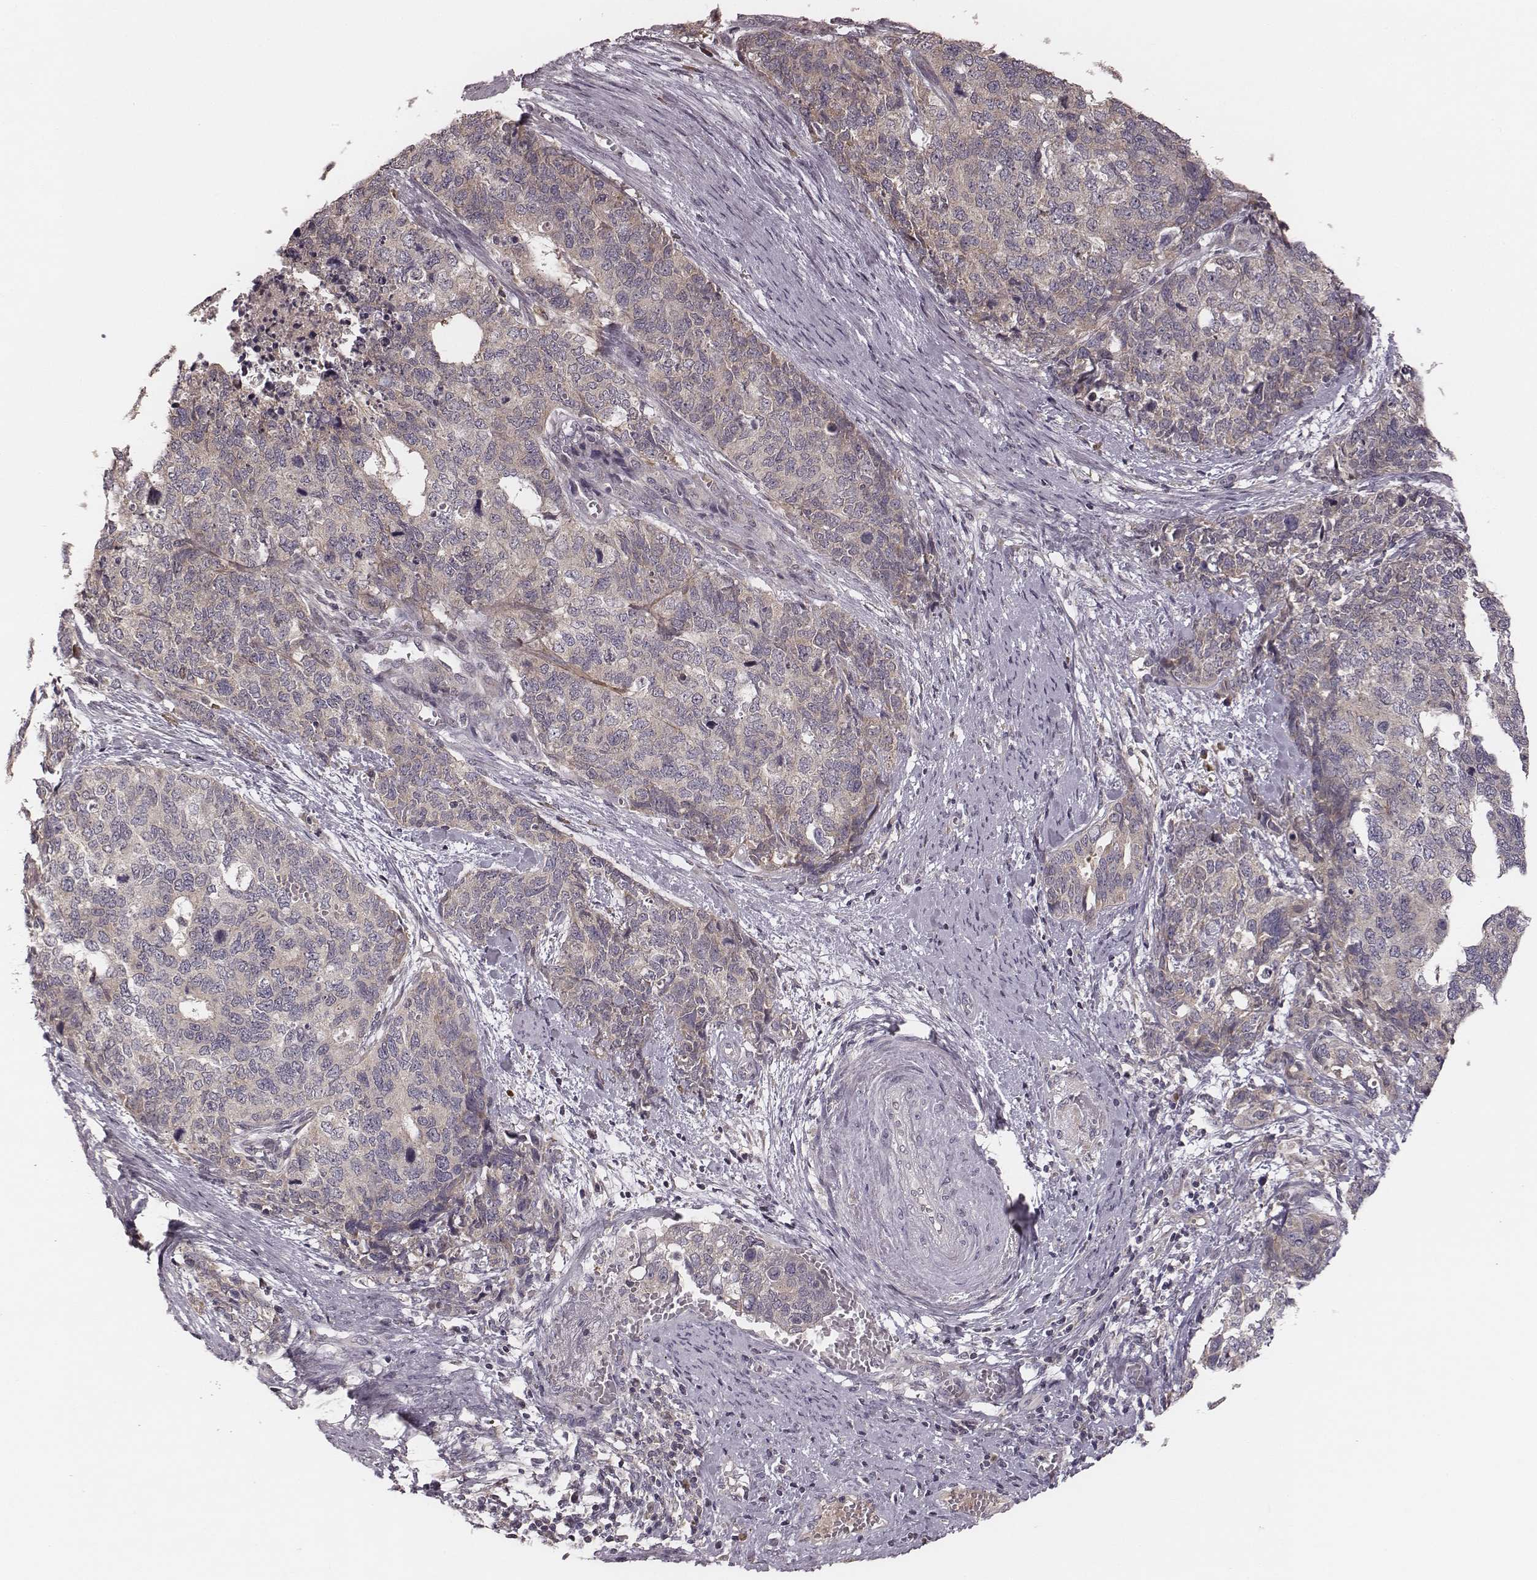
{"staining": {"intensity": "weak", "quantity": "25%-75%", "location": "cytoplasmic/membranous"}, "tissue": "cervical cancer", "cell_type": "Tumor cells", "image_type": "cancer", "snomed": [{"axis": "morphology", "description": "Squamous cell carcinoma, NOS"}, {"axis": "topography", "description": "Cervix"}], "caption": "Immunohistochemical staining of human cervical squamous cell carcinoma demonstrates weak cytoplasmic/membranous protein positivity in approximately 25%-75% of tumor cells.", "gene": "P2RX5", "patient": {"sex": "female", "age": 63}}